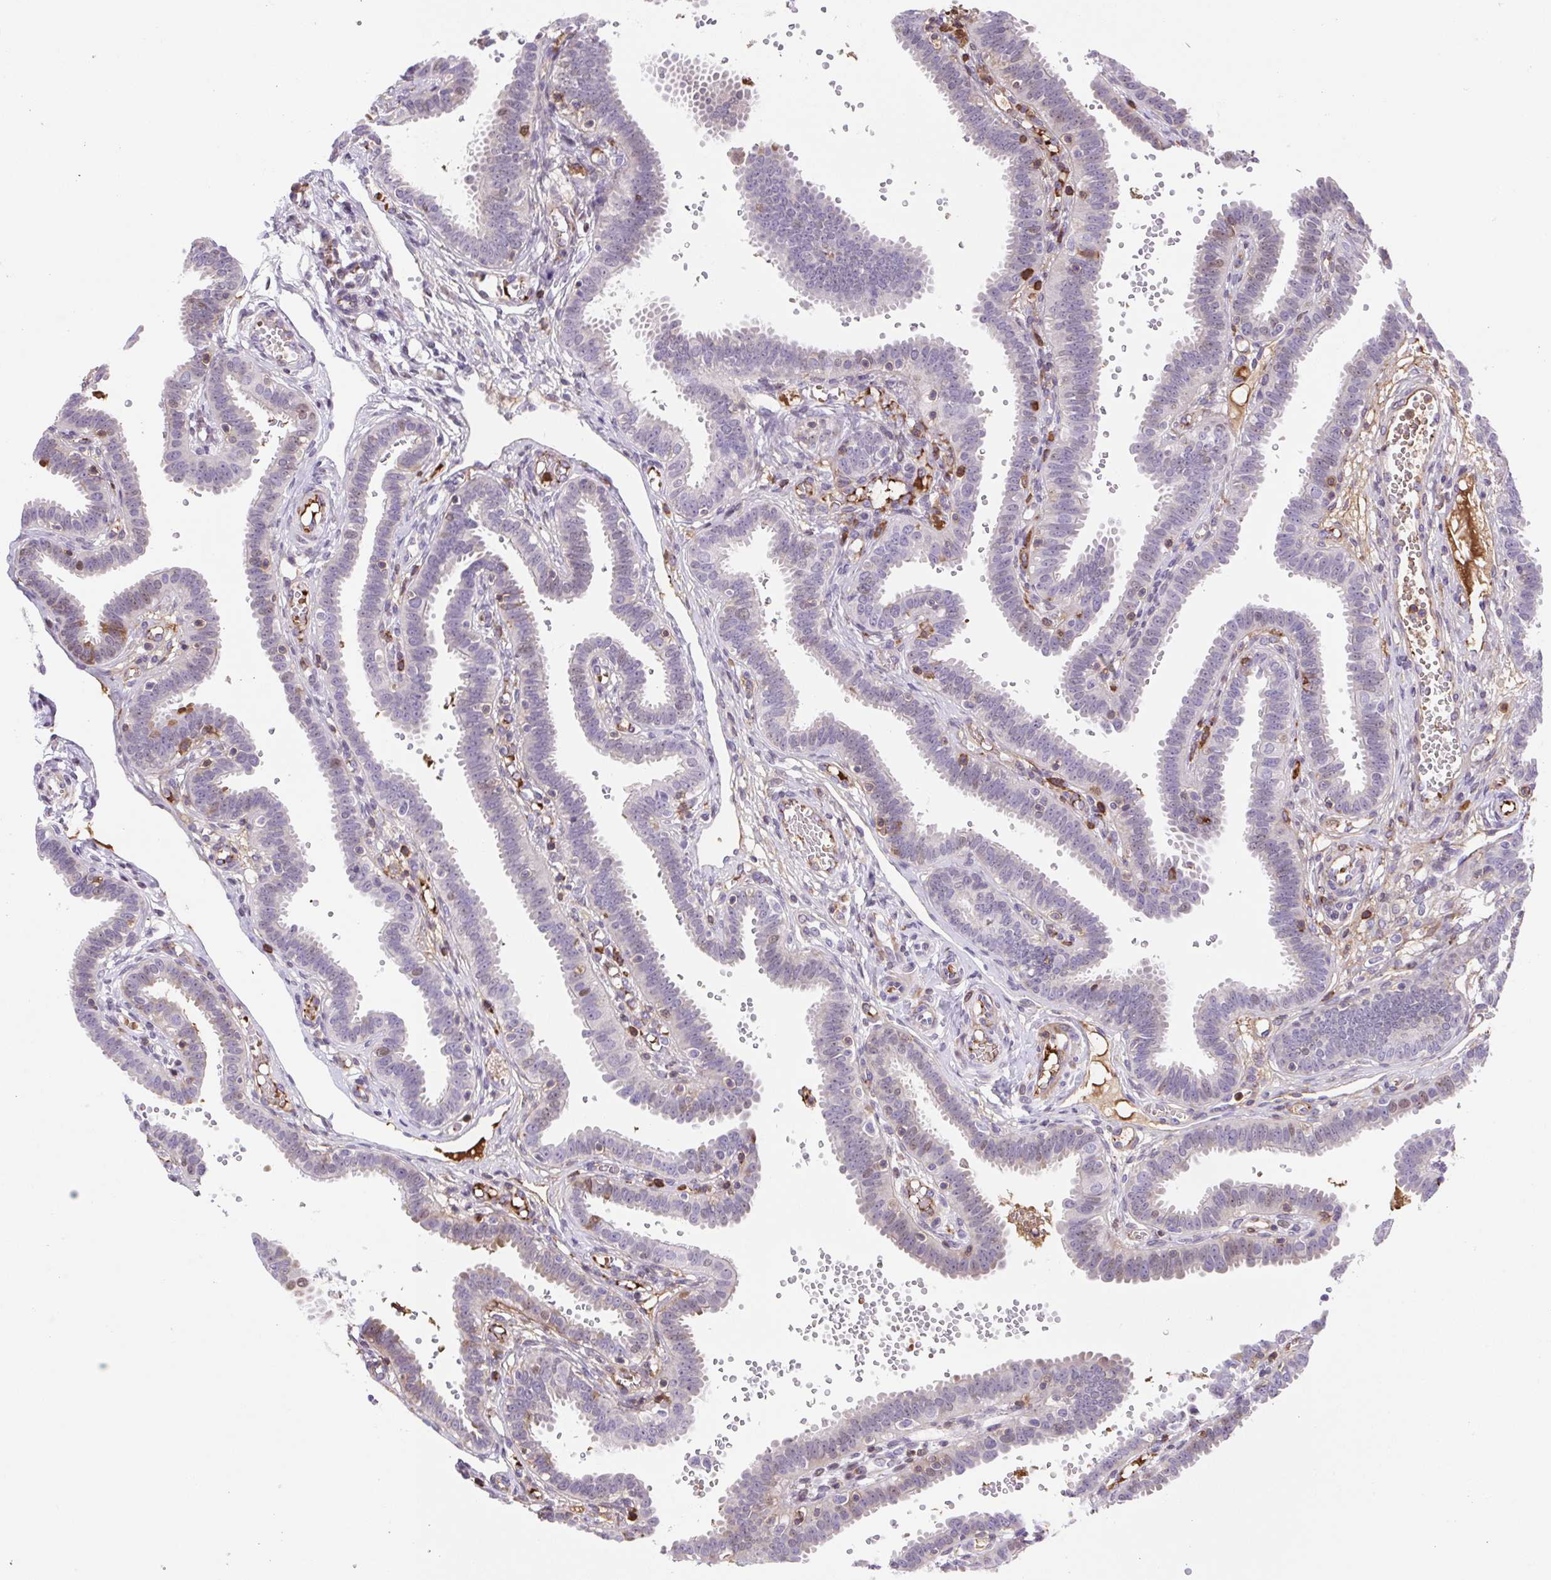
{"staining": {"intensity": "weak", "quantity": "<25%", "location": "cytoplasmic/membranous"}, "tissue": "fallopian tube", "cell_type": "Glandular cells", "image_type": "normal", "snomed": [{"axis": "morphology", "description": "Normal tissue, NOS"}, {"axis": "topography", "description": "Fallopian tube"}], "caption": "Immunohistochemistry image of unremarkable fallopian tube stained for a protein (brown), which exhibits no positivity in glandular cells.", "gene": "TPRG1", "patient": {"sex": "female", "age": 37}}